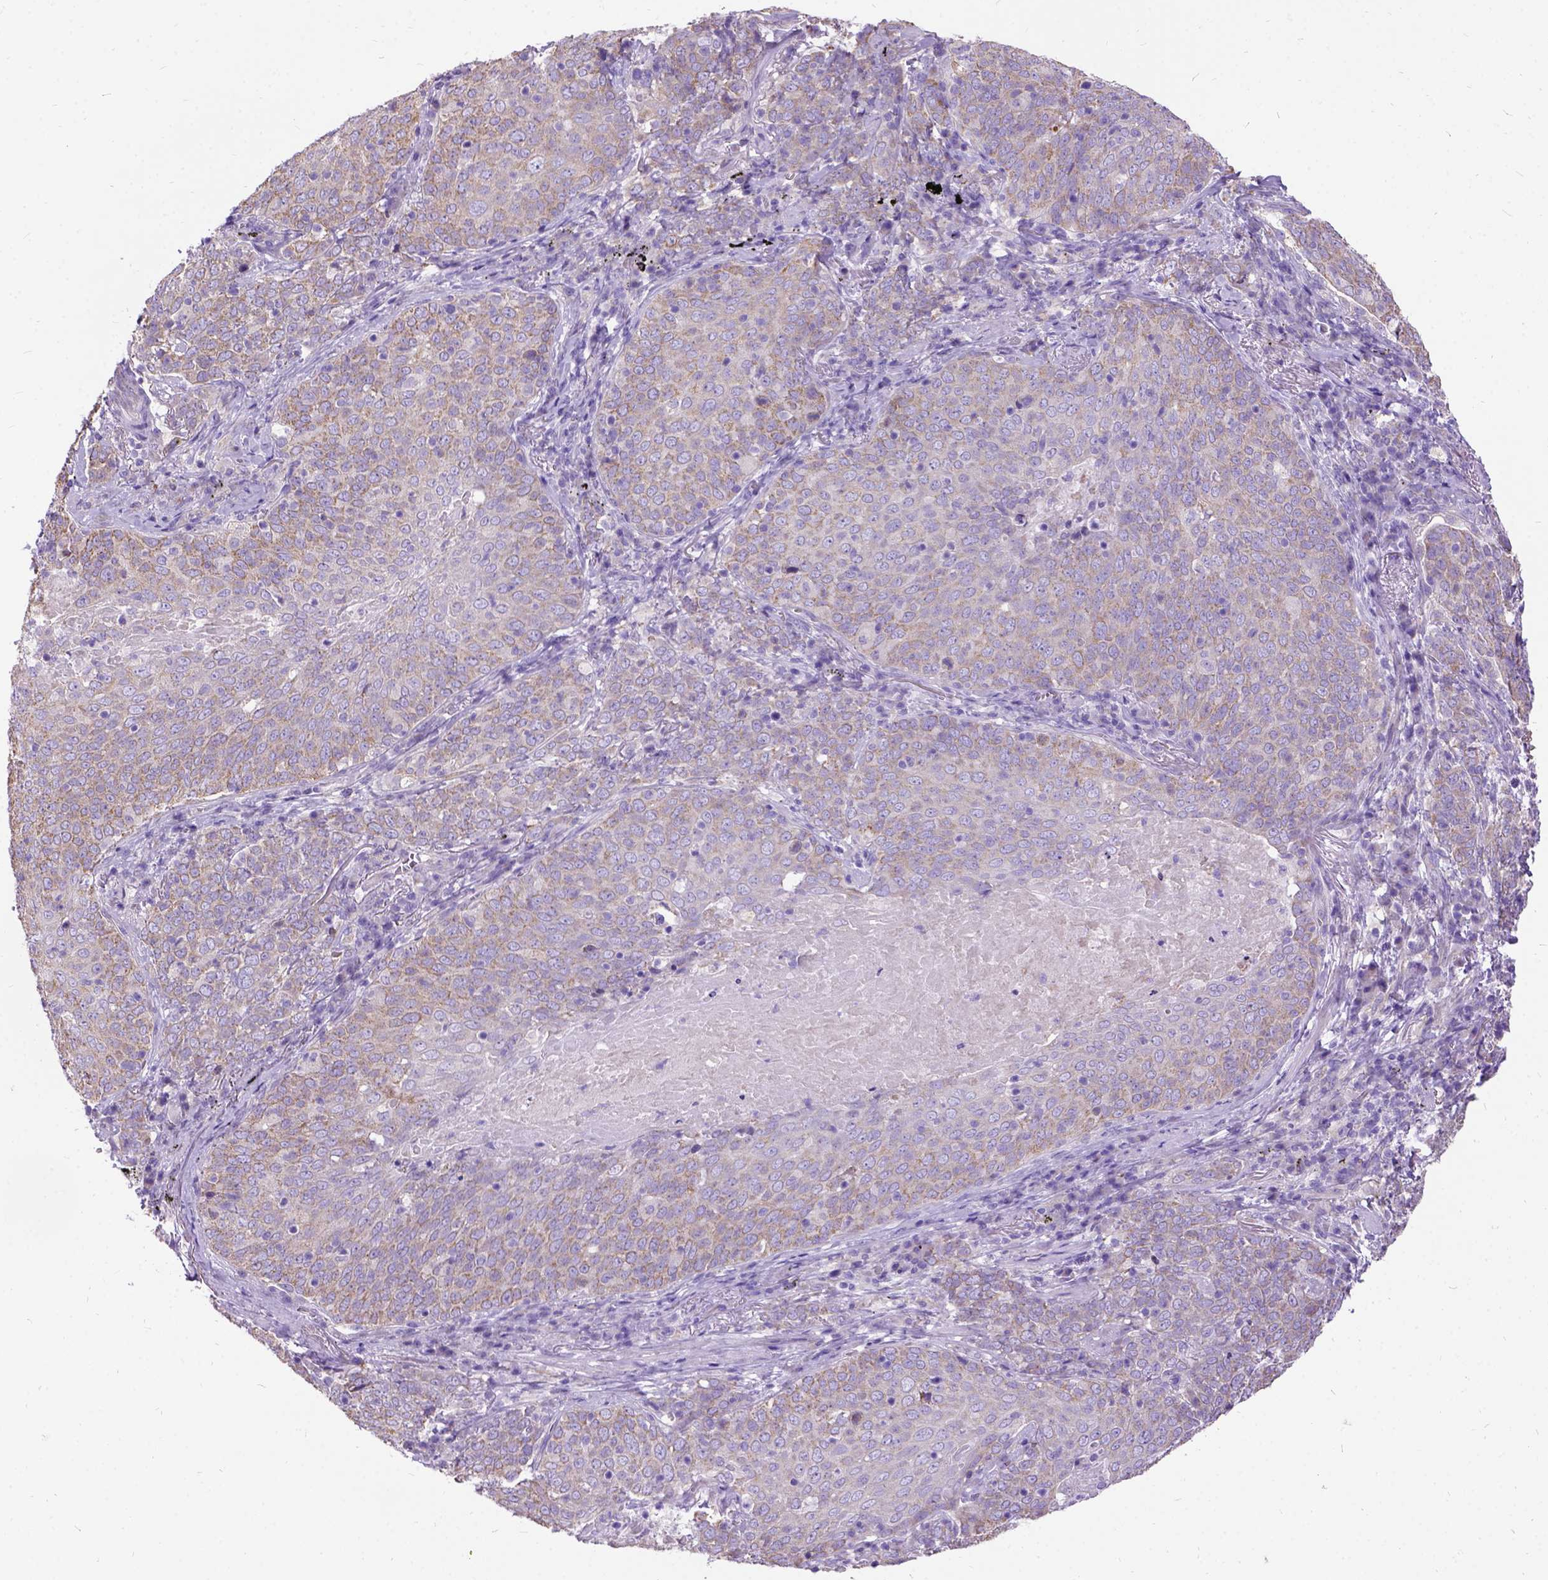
{"staining": {"intensity": "weak", "quantity": ">75%", "location": "cytoplasmic/membranous"}, "tissue": "lung cancer", "cell_type": "Tumor cells", "image_type": "cancer", "snomed": [{"axis": "morphology", "description": "Squamous cell carcinoma, NOS"}, {"axis": "topography", "description": "Lung"}], "caption": "Human lung cancer (squamous cell carcinoma) stained for a protein (brown) demonstrates weak cytoplasmic/membranous positive positivity in about >75% of tumor cells.", "gene": "CFAP54", "patient": {"sex": "male", "age": 82}}